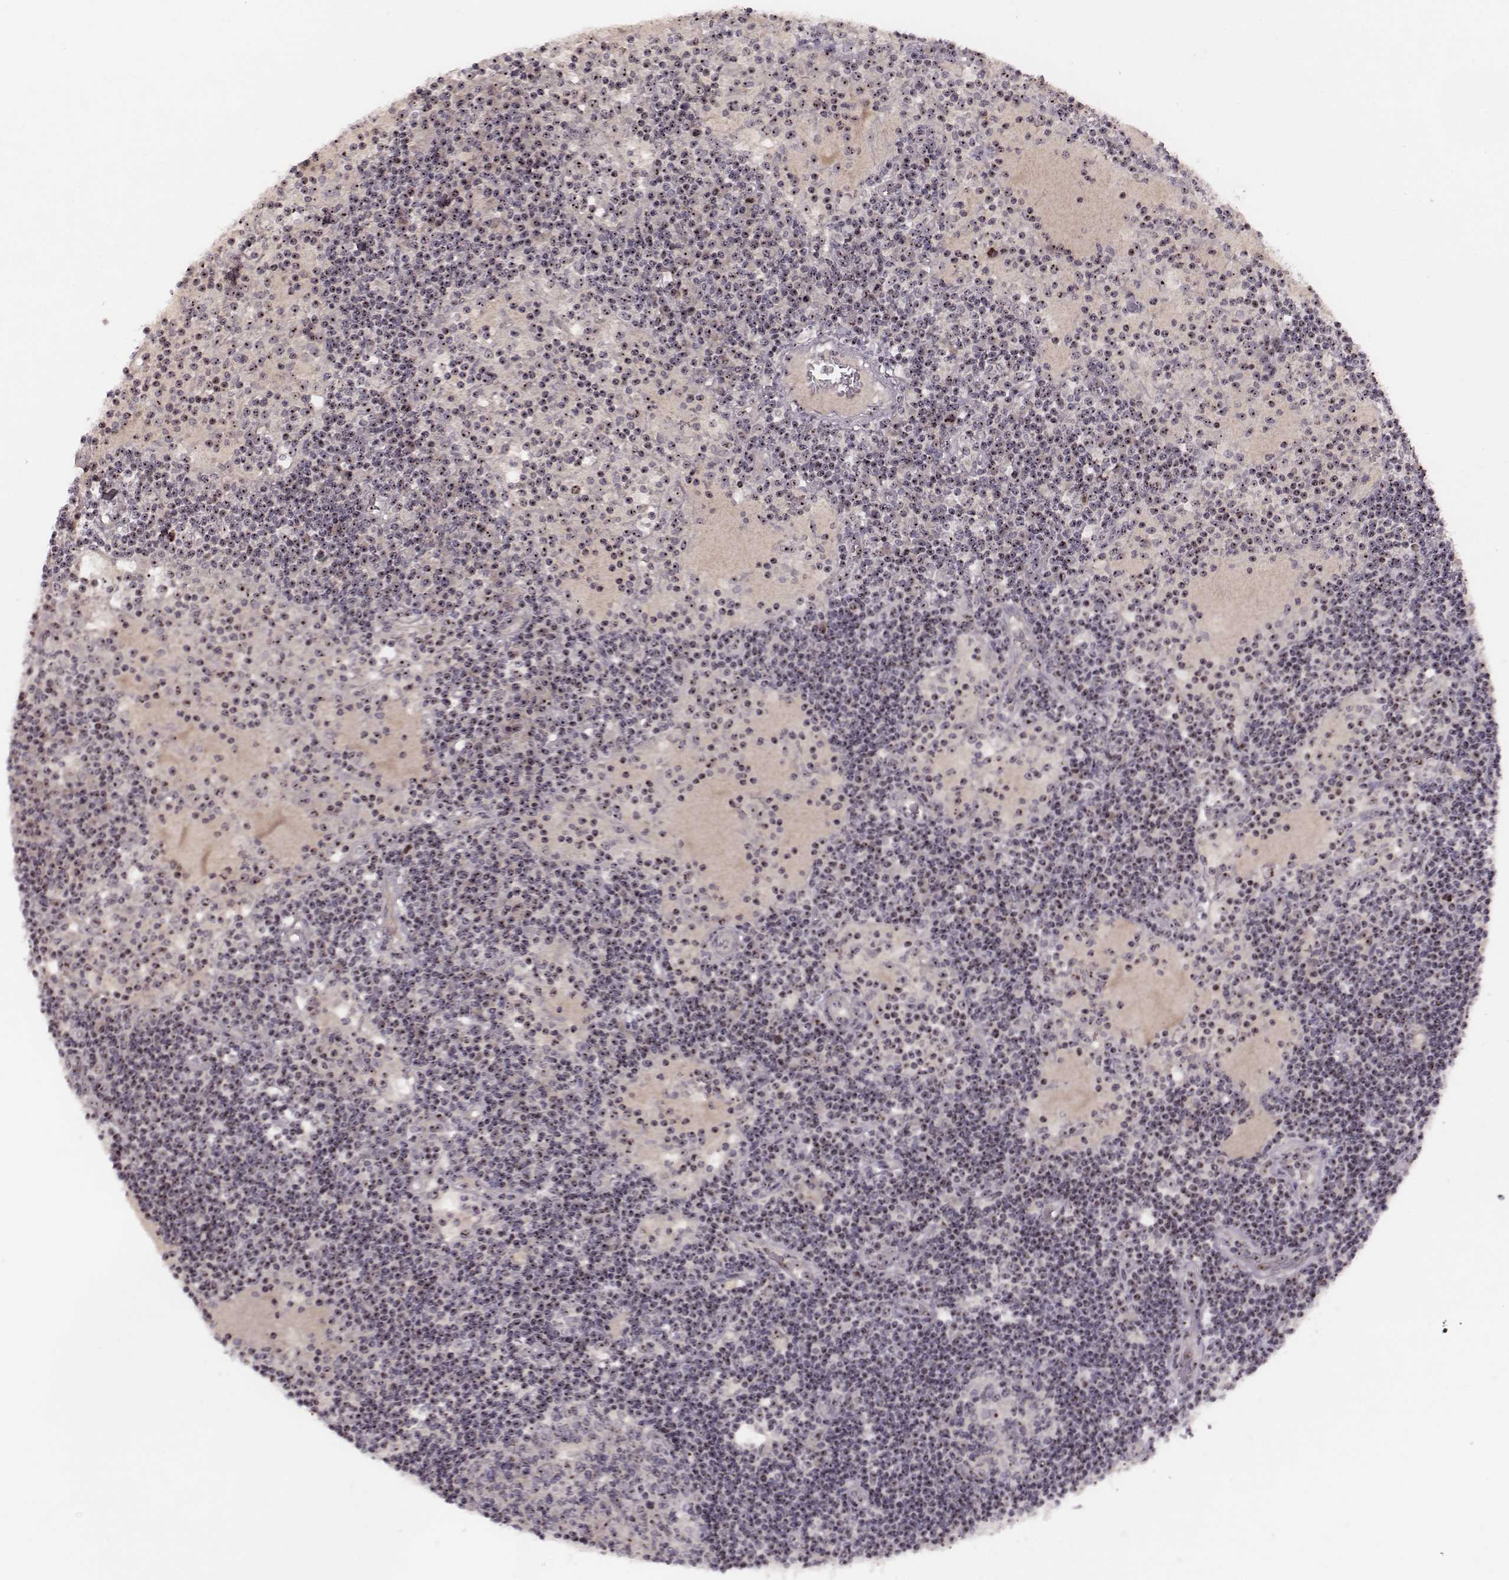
{"staining": {"intensity": "weak", "quantity": ">75%", "location": "nuclear"}, "tissue": "lymph node", "cell_type": "Germinal center cells", "image_type": "normal", "snomed": [{"axis": "morphology", "description": "Normal tissue, NOS"}, {"axis": "topography", "description": "Lymph node"}], "caption": "An immunohistochemistry image of benign tissue is shown. Protein staining in brown highlights weak nuclear positivity in lymph node within germinal center cells. The staining was performed using DAB, with brown indicating positive protein expression. Nuclei are stained blue with hematoxylin.", "gene": "NOP56", "patient": {"sex": "female", "age": 72}}